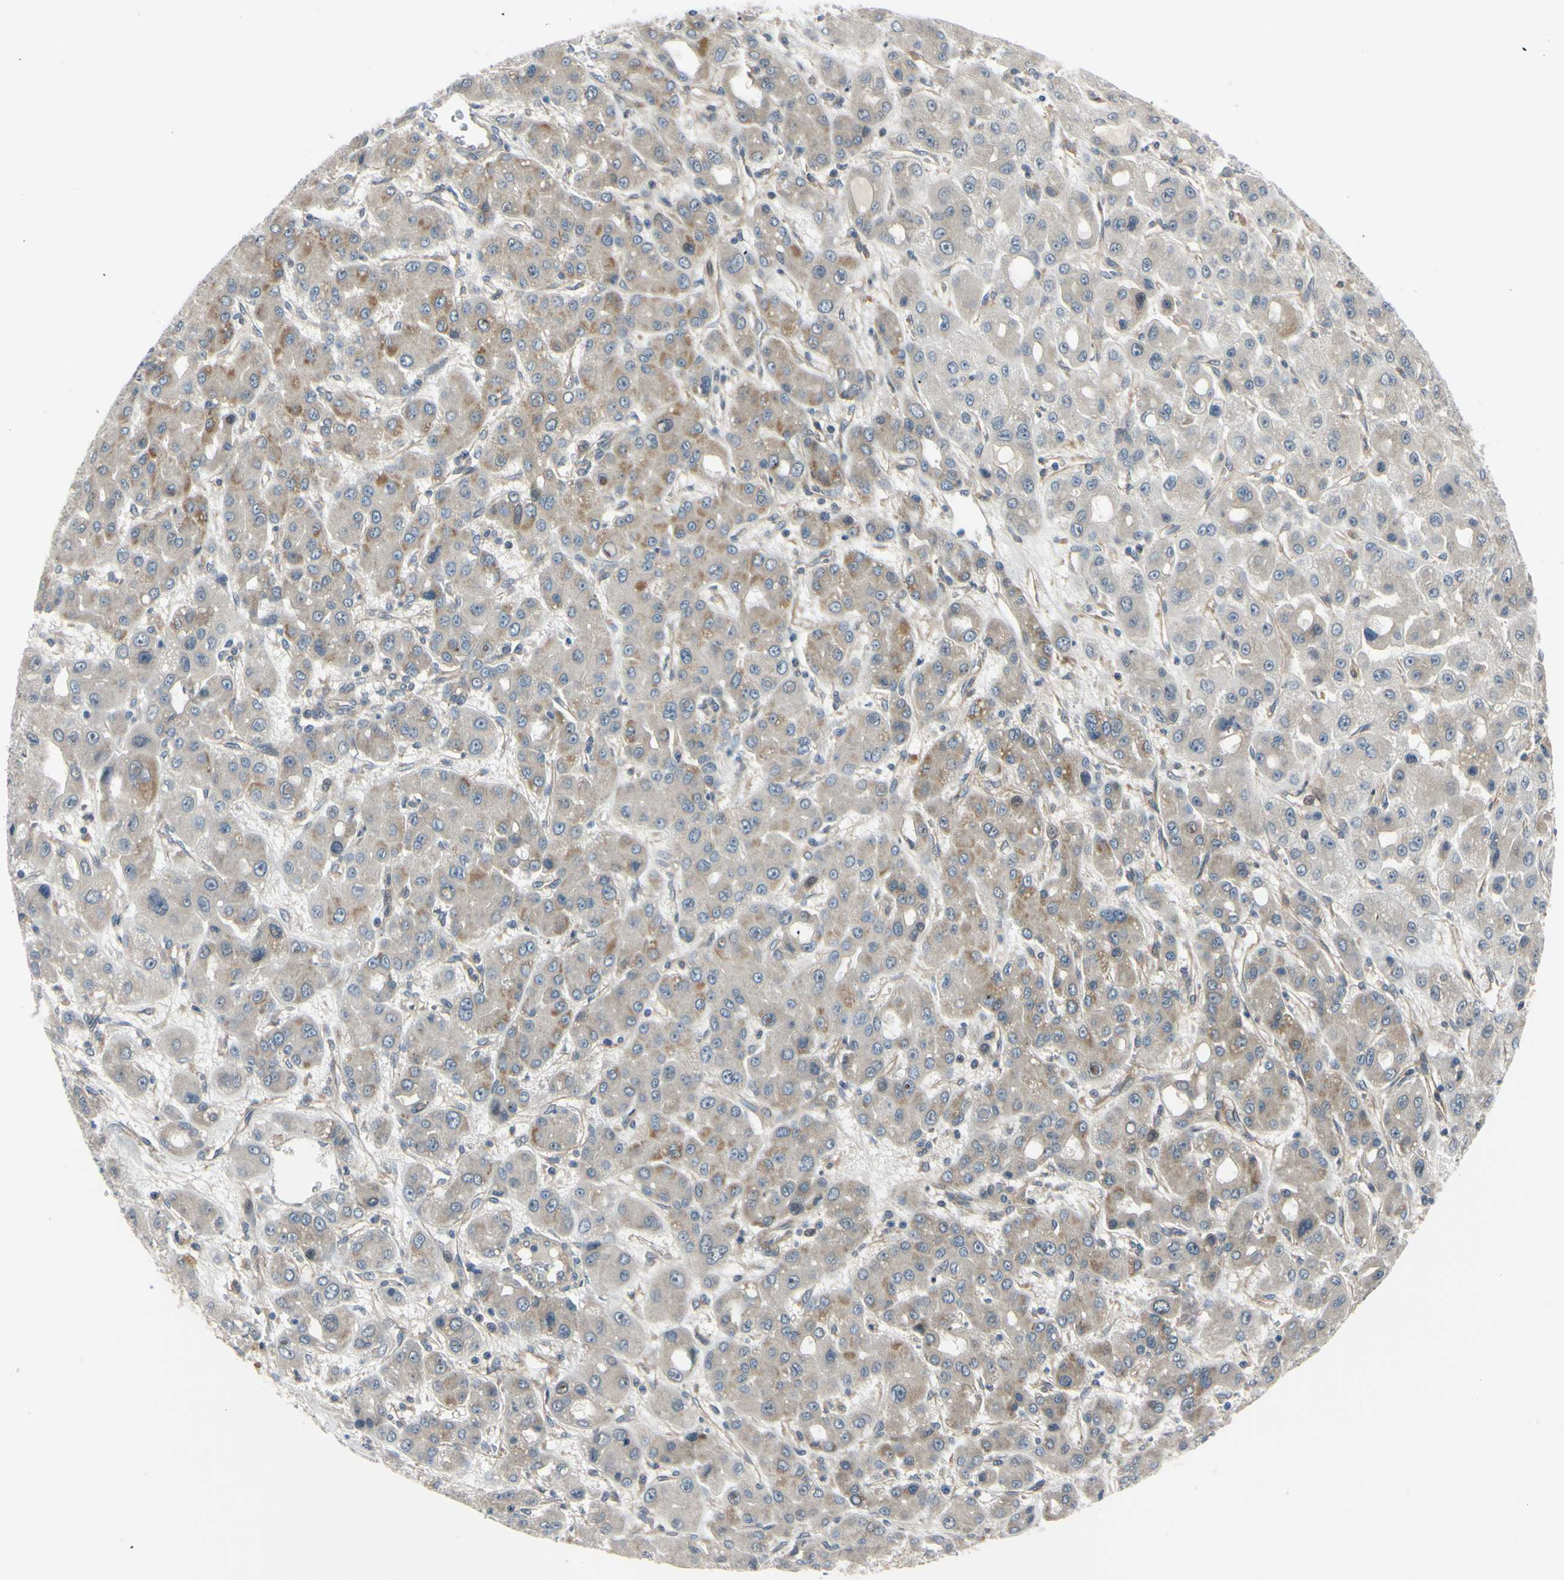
{"staining": {"intensity": "moderate", "quantity": "25%-75%", "location": "cytoplasmic/membranous"}, "tissue": "liver cancer", "cell_type": "Tumor cells", "image_type": "cancer", "snomed": [{"axis": "morphology", "description": "Carcinoma, Hepatocellular, NOS"}, {"axis": "topography", "description": "Liver"}], "caption": "A photomicrograph showing moderate cytoplasmic/membranous positivity in about 25%-75% of tumor cells in liver cancer (hepatocellular carcinoma), as visualized by brown immunohistochemical staining.", "gene": "COMMD9", "patient": {"sex": "male", "age": 55}}